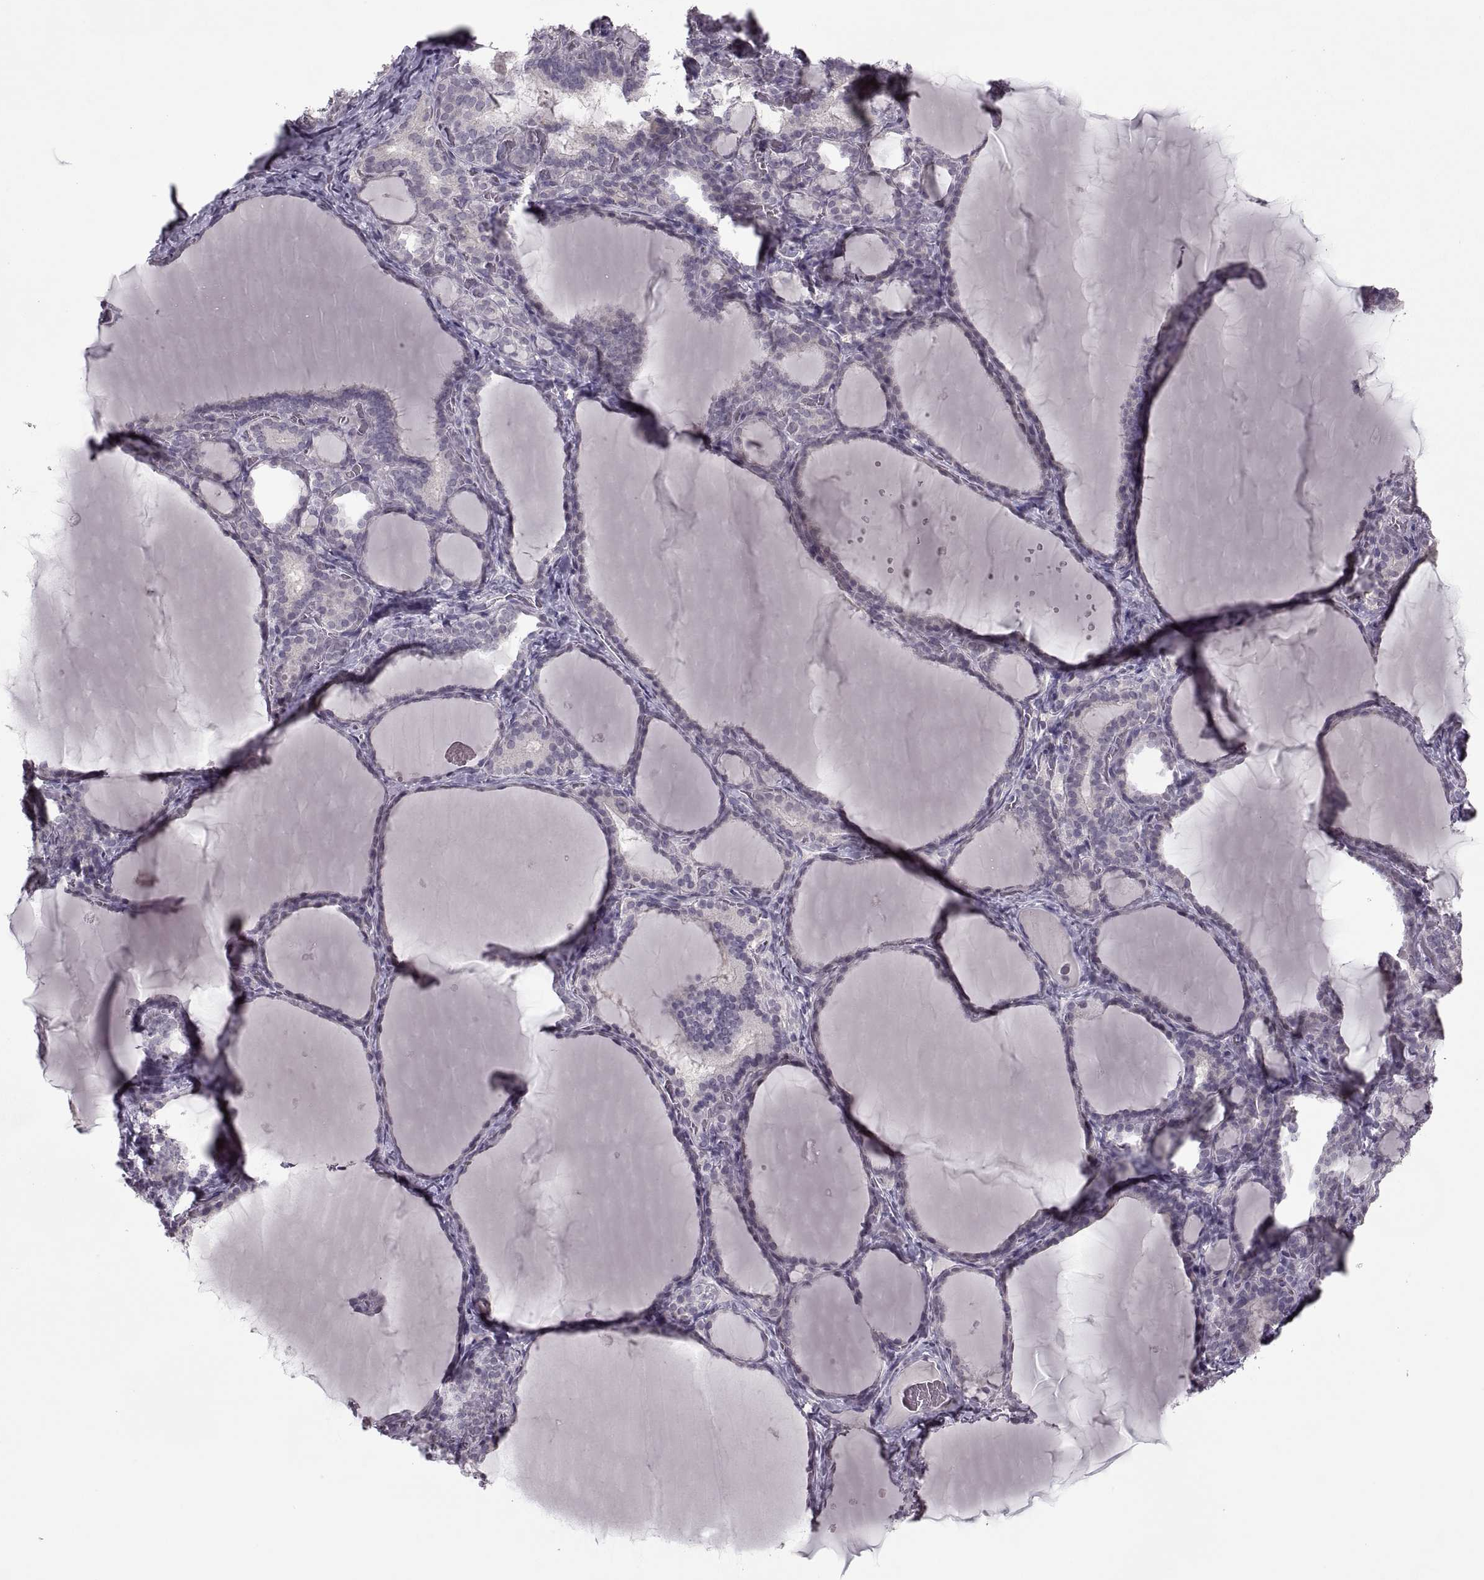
{"staining": {"intensity": "negative", "quantity": "none", "location": "none"}, "tissue": "thyroid gland", "cell_type": "Glandular cells", "image_type": "normal", "snomed": [{"axis": "morphology", "description": "Normal tissue, NOS"}, {"axis": "morphology", "description": "Hyperplasia, NOS"}, {"axis": "topography", "description": "Thyroid gland"}], "caption": "An IHC photomicrograph of unremarkable thyroid gland is shown. There is no staining in glandular cells of thyroid gland. The staining was performed using DAB to visualize the protein expression in brown, while the nuclei were stained in blue with hematoxylin (Magnification: 20x).", "gene": "MGAT4D", "patient": {"sex": "female", "age": 27}}